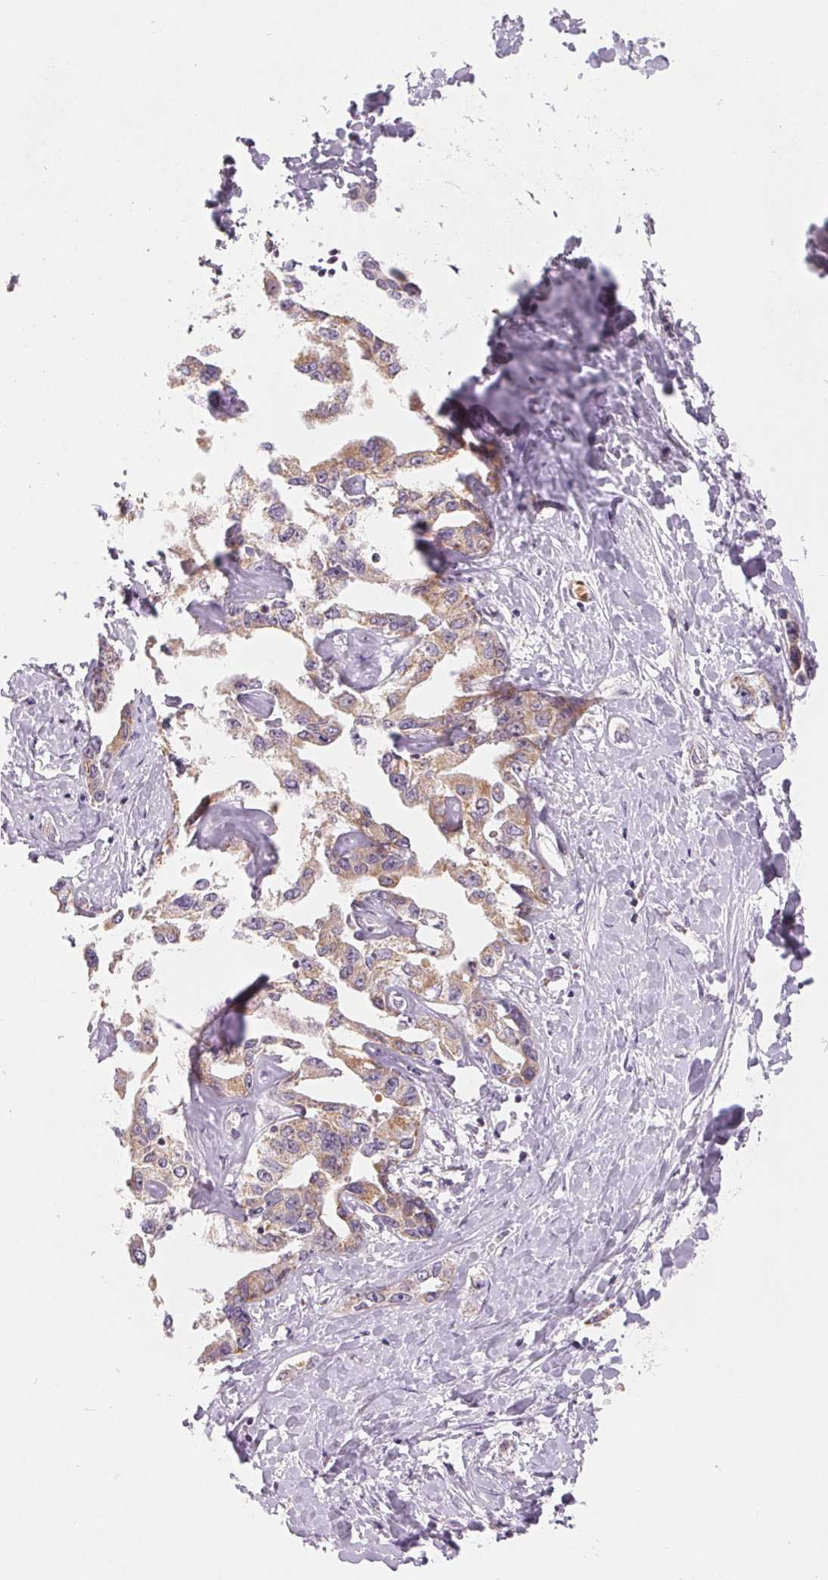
{"staining": {"intensity": "weak", "quantity": "25%-75%", "location": "cytoplasmic/membranous"}, "tissue": "liver cancer", "cell_type": "Tumor cells", "image_type": "cancer", "snomed": [{"axis": "morphology", "description": "Cholangiocarcinoma"}, {"axis": "topography", "description": "Liver"}], "caption": "Weak cytoplasmic/membranous protein positivity is present in approximately 25%-75% of tumor cells in liver cancer (cholangiocarcinoma).", "gene": "HINT2", "patient": {"sex": "male", "age": 59}}